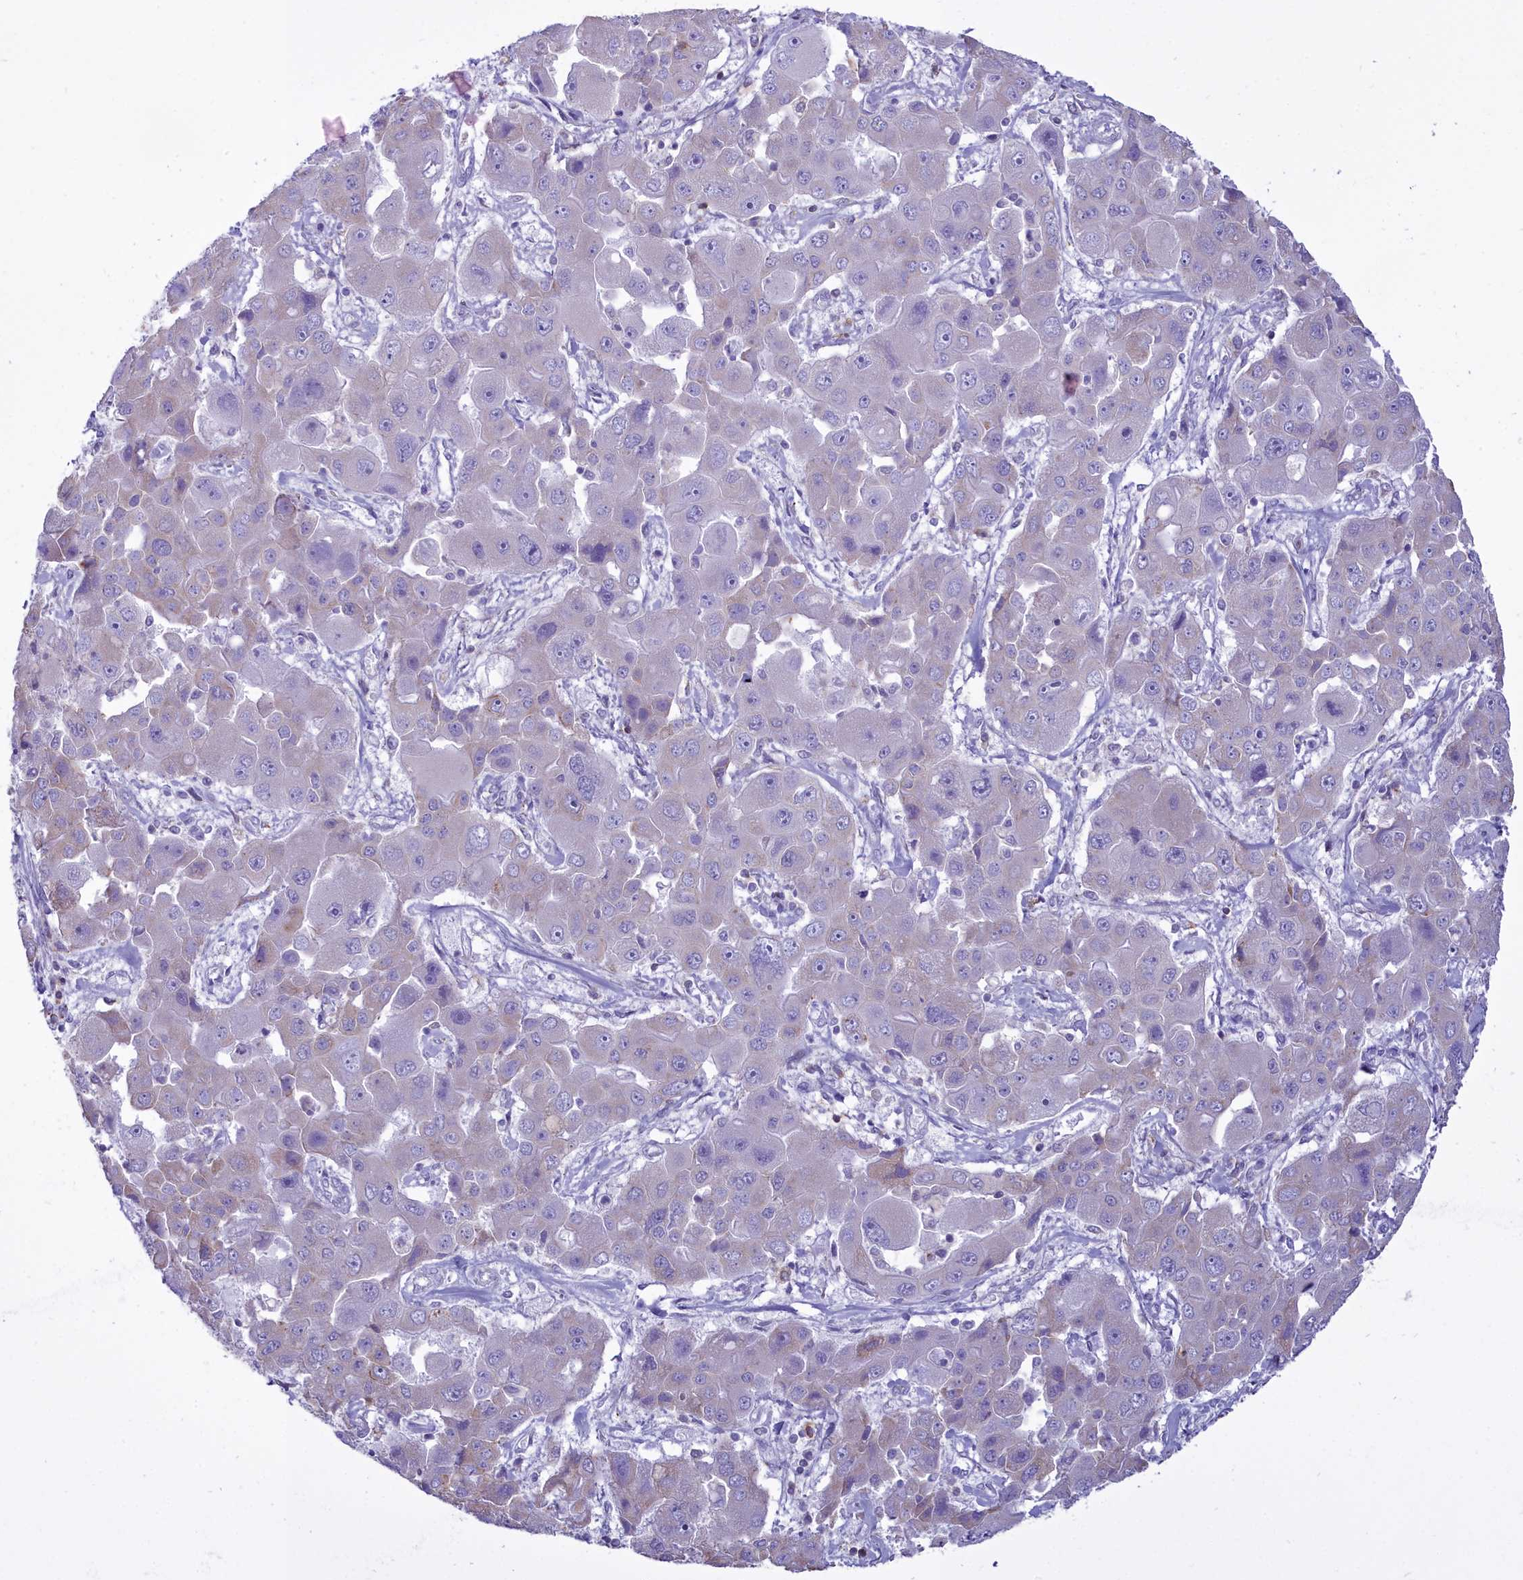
{"staining": {"intensity": "negative", "quantity": "none", "location": "none"}, "tissue": "liver cancer", "cell_type": "Tumor cells", "image_type": "cancer", "snomed": [{"axis": "morphology", "description": "Cholangiocarcinoma"}, {"axis": "topography", "description": "Liver"}], "caption": "Cholangiocarcinoma (liver) was stained to show a protein in brown. There is no significant expression in tumor cells.", "gene": "CD5", "patient": {"sex": "male", "age": 67}}